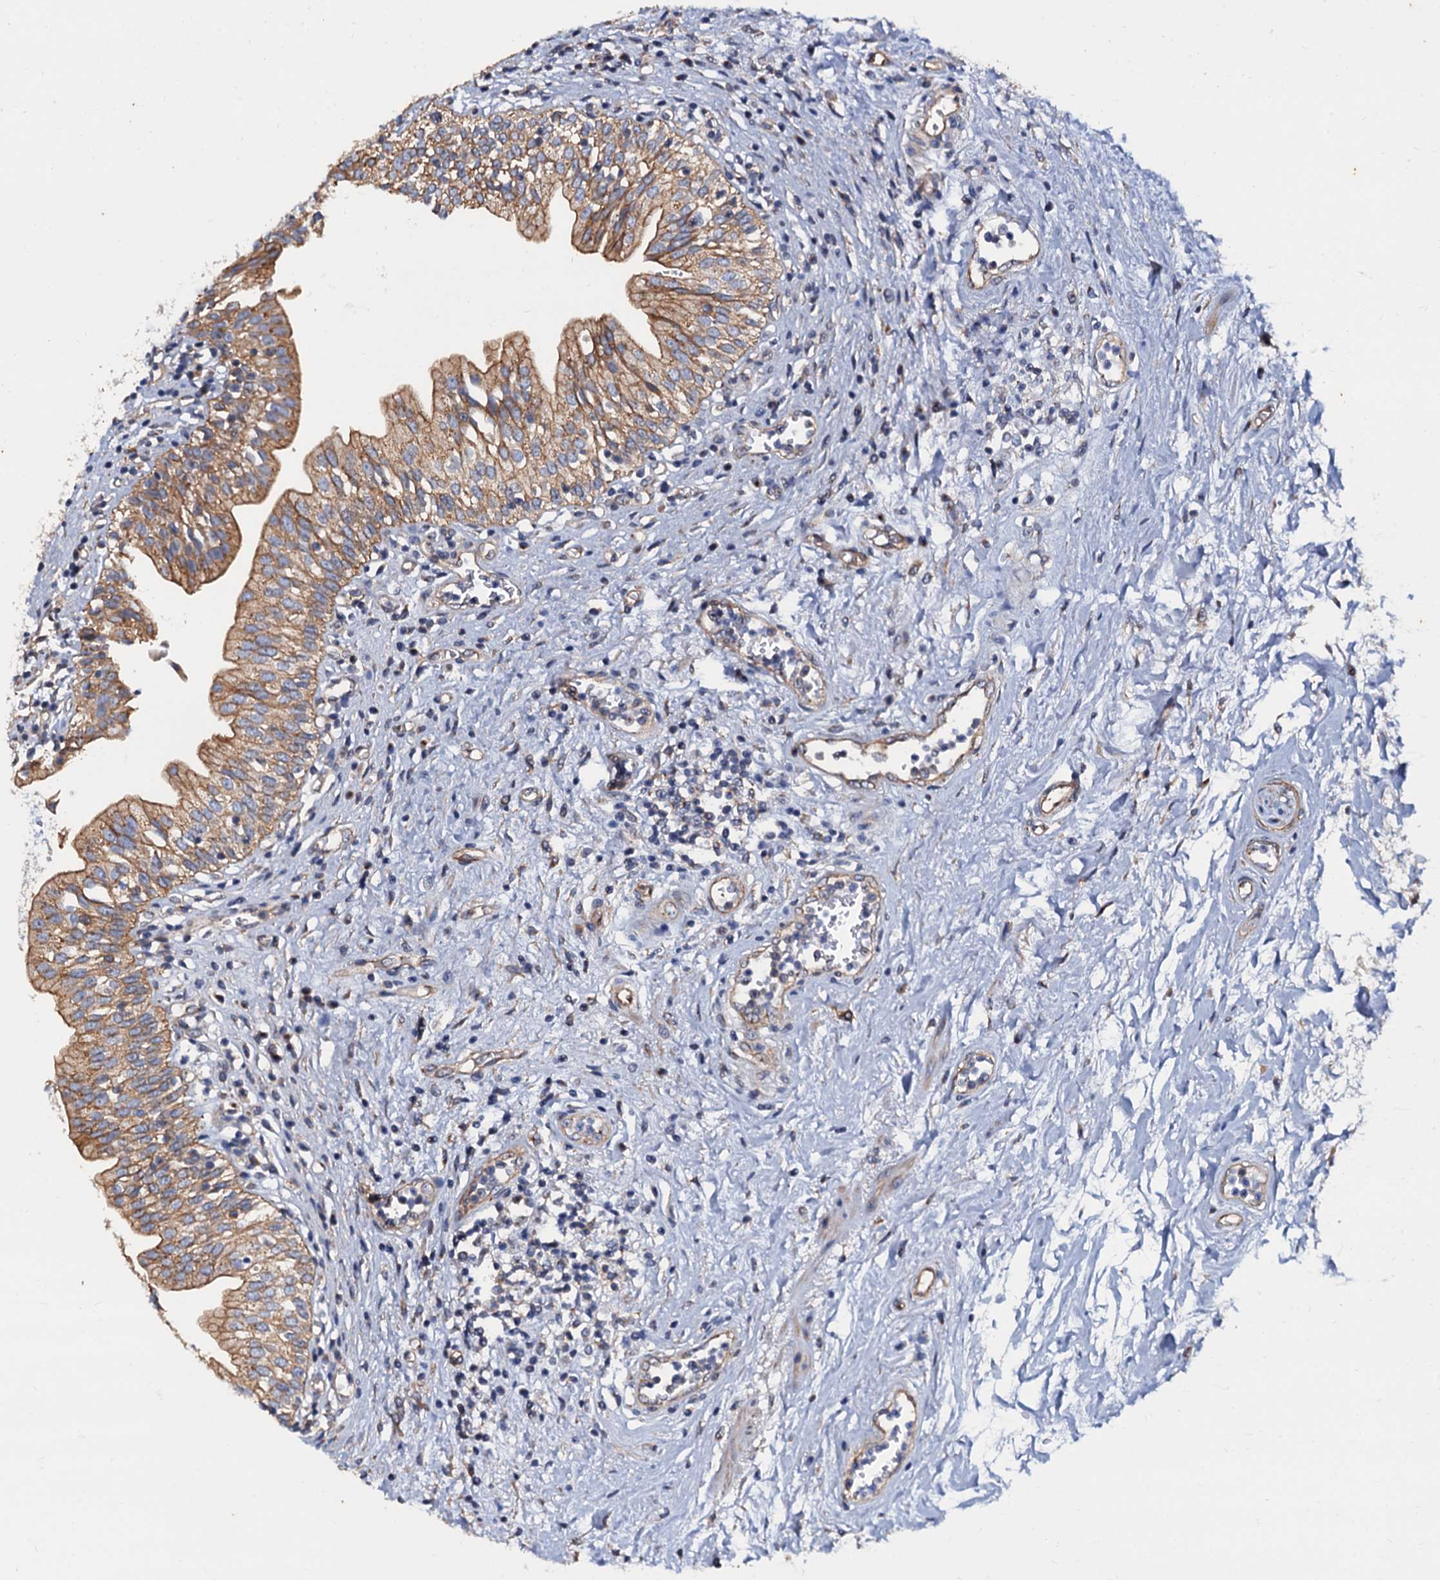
{"staining": {"intensity": "moderate", "quantity": ">75%", "location": "cytoplasmic/membranous"}, "tissue": "urinary bladder", "cell_type": "Urothelial cells", "image_type": "normal", "snomed": [{"axis": "morphology", "description": "Normal tissue, NOS"}, {"axis": "morphology", "description": "Inflammation, NOS"}, {"axis": "topography", "description": "Urinary bladder"}], "caption": "Protein staining of benign urinary bladder displays moderate cytoplasmic/membranous staining in approximately >75% of urothelial cells. (brown staining indicates protein expression, while blue staining denotes nuclei).", "gene": "NGRN", "patient": {"sex": "male", "age": 63}}